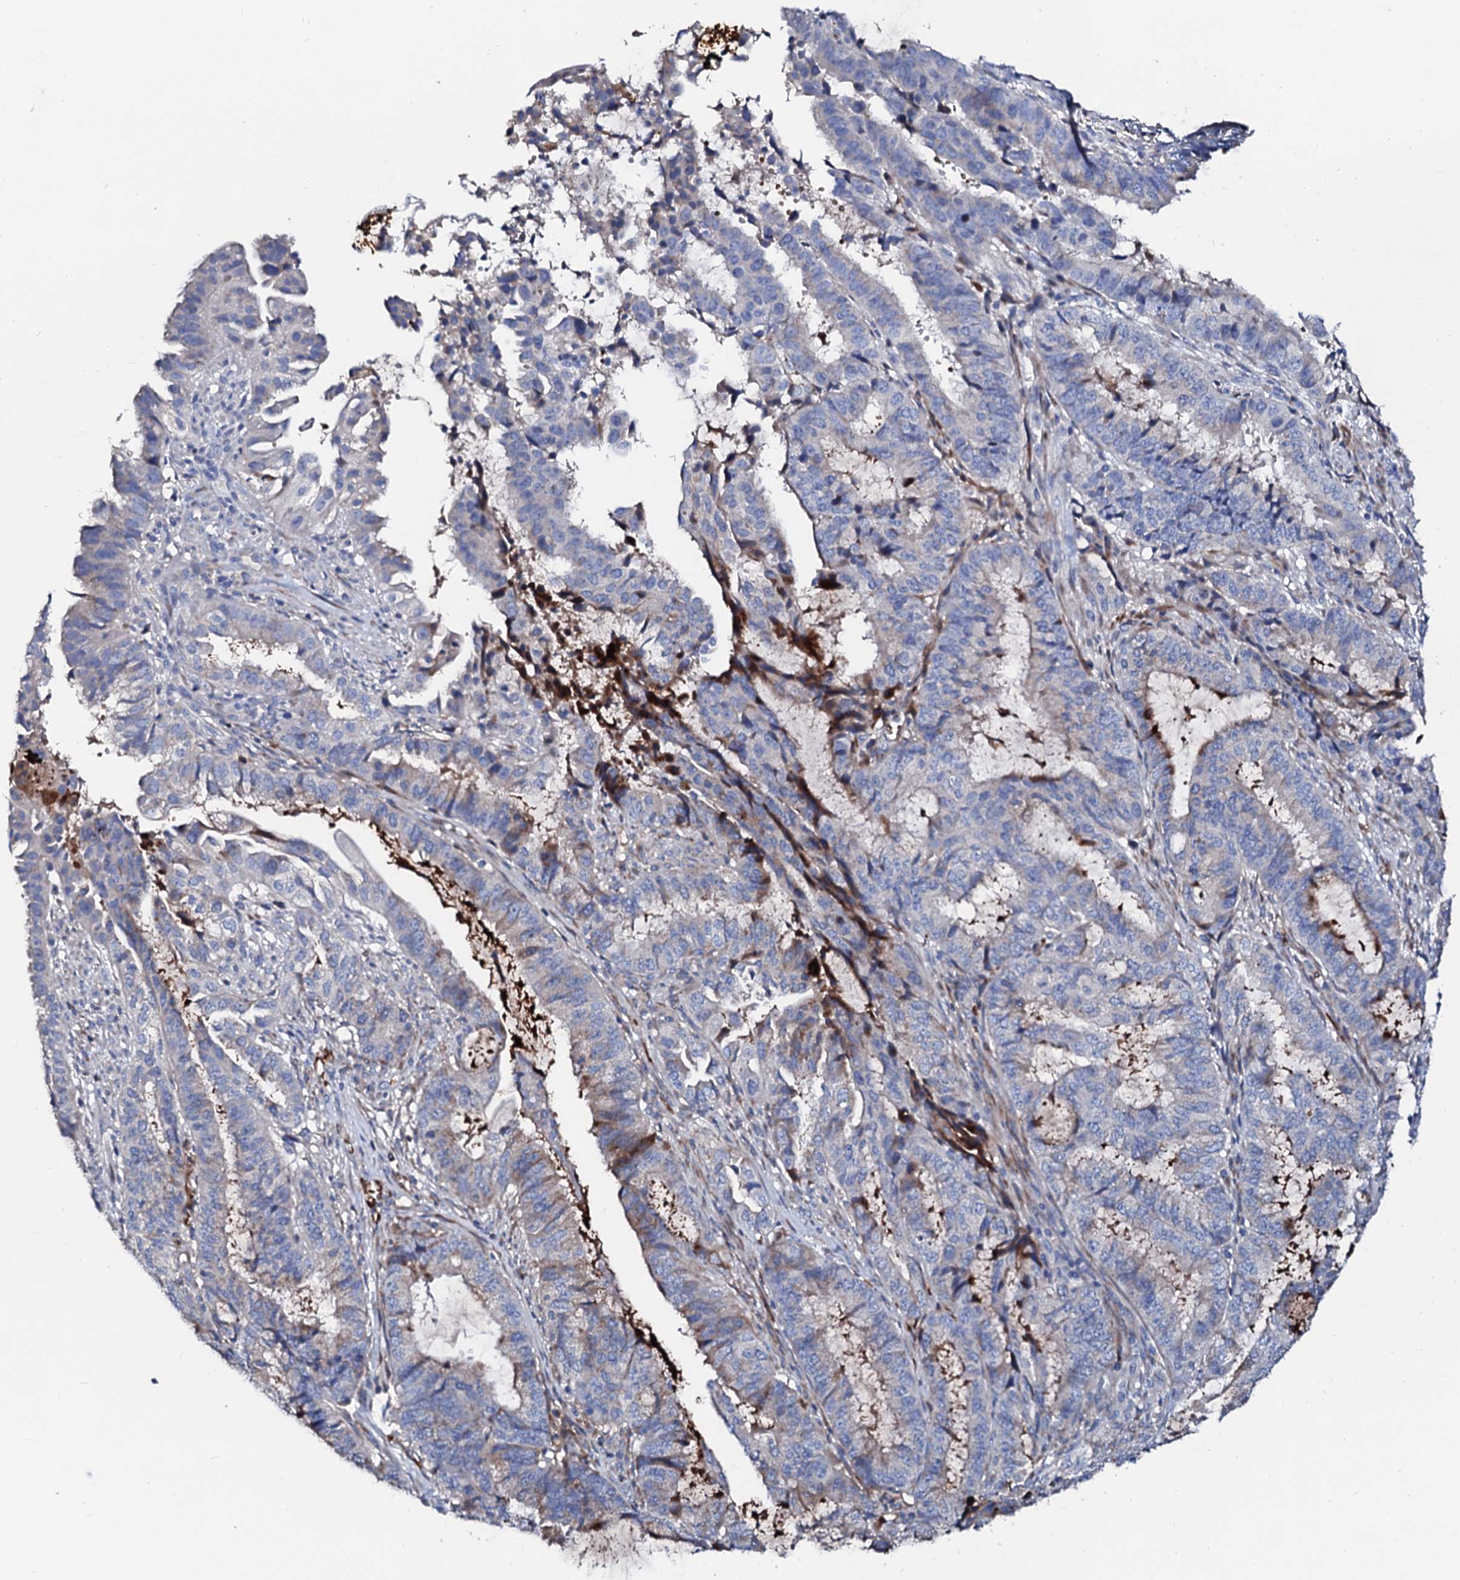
{"staining": {"intensity": "weak", "quantity": "<25%", "location": "cytoplasmic/membranous"}, "tissue": "endometrial cancer", "cell_type": "Tumor cells", "image_type": "cancer", "snomed": [{"axis": "morphology", "description": "Adenocarcinoma, NOS"}, {"axis": "topography", "description": "Endometrium"}], "caption": "IHC of human endometrial cancer (adenocarcinoma) exhibits no expression in tumor cells.", "gene": "SLC10A7", "patient": {"sex": "female", "age": 51}}